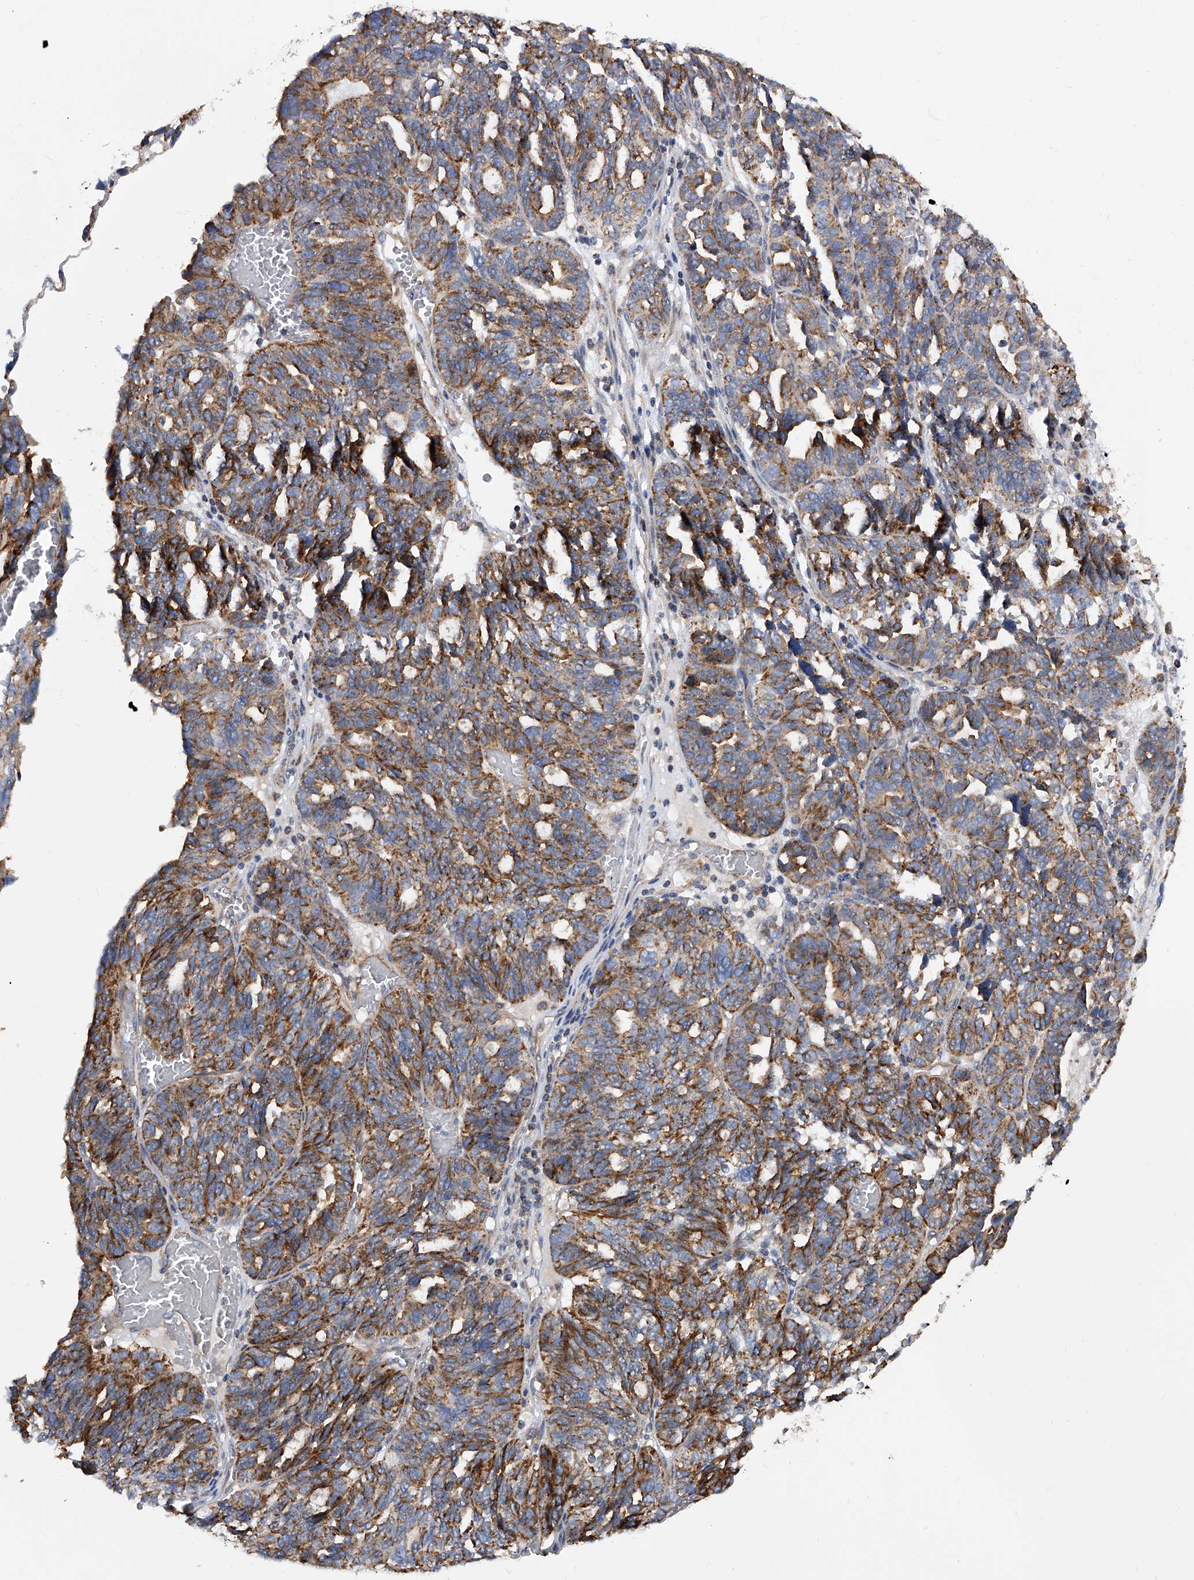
{"staining": {"intensity": "moderate", "quantity": ">75%", "location": "cytoplasmic/membranous"}, "tissue": "ovarian cancer", "cell_type": "Tumor cells", "image_type": "cancer", "snomed": [{"axis": "morphology", "description": "Cystadenocarcinoma, serous, NOS"}, {"axis": "topography", "description": "Ovary"}], "caption": "Immunohistochemistry of human ovarian serous cystadenocarcinoma displays medium levels of moderate cytoplasmic/membranous staining in about >75% of tumor cells.", "gene": "PDSS2", "patient": {"sex": "female", "age": 59}}